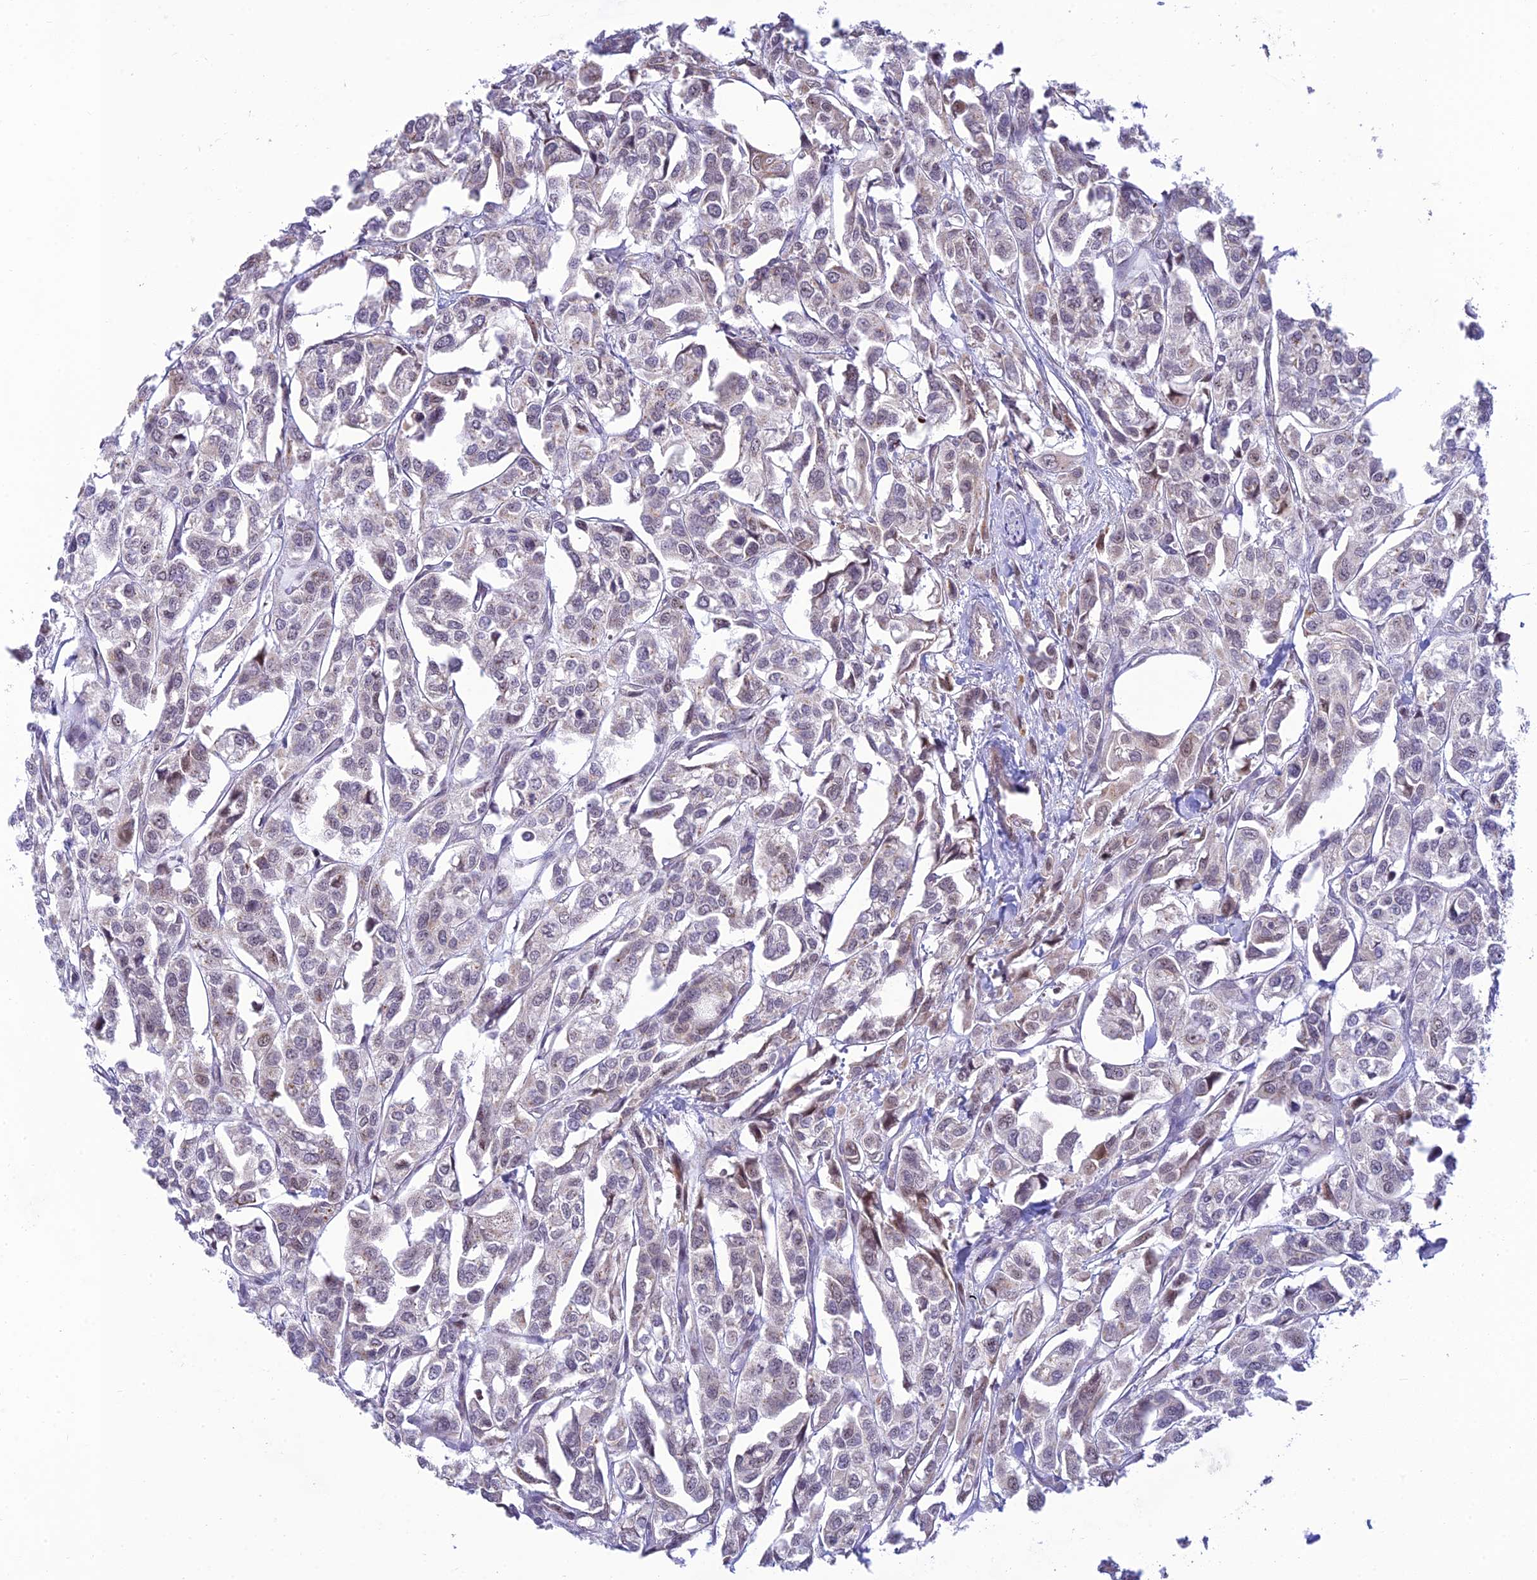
{"staining": {"intensity": "negative", "quantity": "none", "location": "none"}, "tissue": "urothelial cancer", "cell_type": "Tumor cells", "image_type": "cancer", "snomed": [{"axis": "morphology", "description": "Urothelial carcinoma, High grade"}, {"axis": "topography", "description": "Urinary bladder"}], "caption": "Tumor cells show no significant protein staining in urothelial carcinoma (high-grade).", "gene": "HOOK2", "patient": {"sex": "male", "age": 67}}